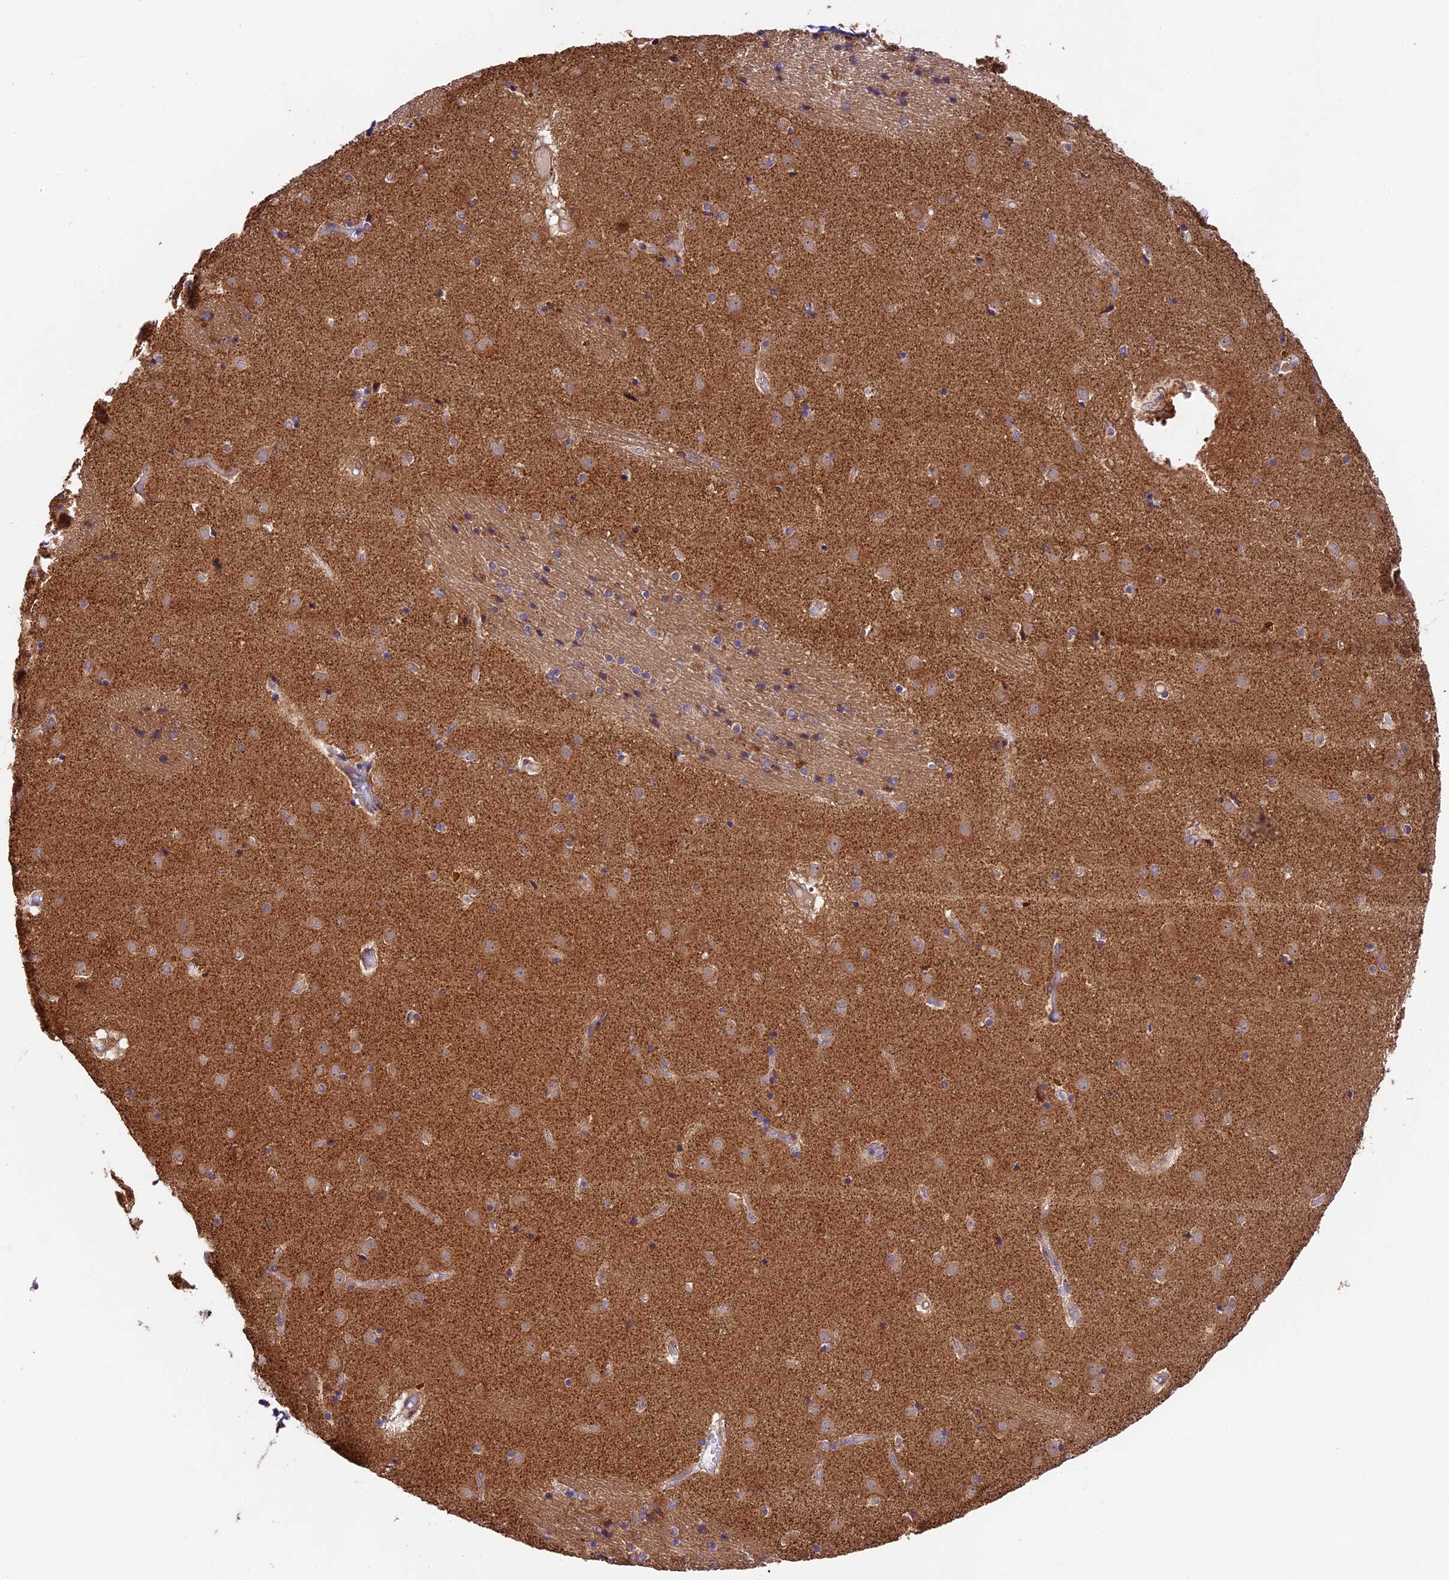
{"staining": {"intensity": "weak", "quantity": "<25%", "location": "cytoplasmic/membranous"}, "tissue": "caudate", "cell_type": "Glial cells", "image_type": "normal", "snomed": [{"axis": "morphology", "description": "Normal tissue, NOS"}, {"axis": "topography", "description": "Lateral ventricle wall"}], "caption": "Histopathology image shows no protein positivity in glial cells of unremarkable caudate. (DAB IHC with hematoxylin counter stain).", "gene": "LSM7", "patient": {"sex": "male", "age": 70}}